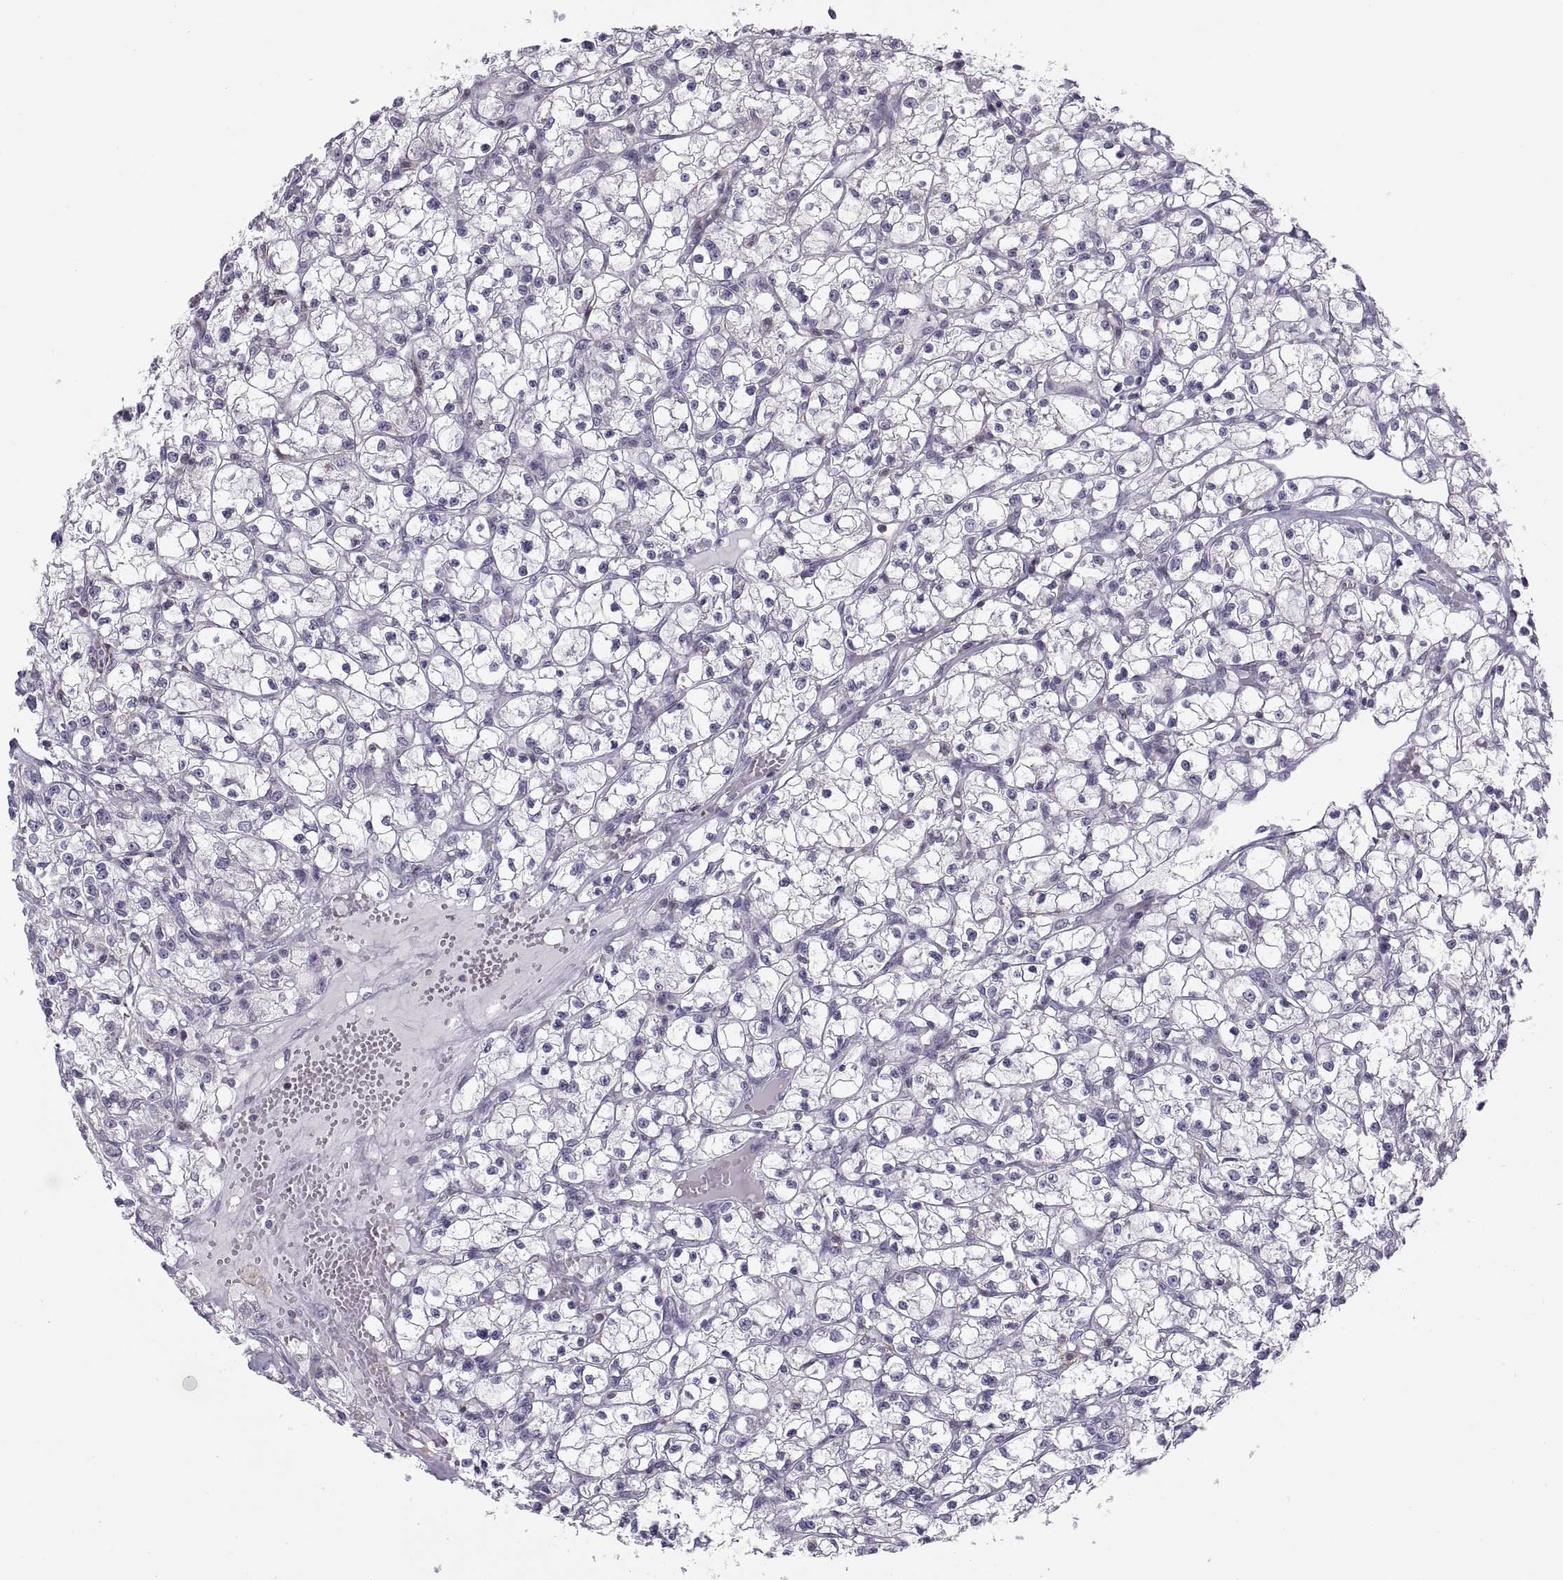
{"staining": {"intensity": "negative", "quantity": "none", "location": "none"}, "tissue": "renal cancer", "cell_type": "Tumor cells", "image_type": "cancer", "snomed": [{"axis": "morphology", "description": "Adenocarcinoma, NOS"}, {"axis": "topography", "description": "Kidney"}], "caption": "Immunohistochemical staining of human renal cancer (adenocarcinoma) shows no significant staining in tumor cells. (DAB immunohistochemistry (IHC), high magnification).", "gene": "TTC21A", "patient": {"sex": "female", "age": 59}}